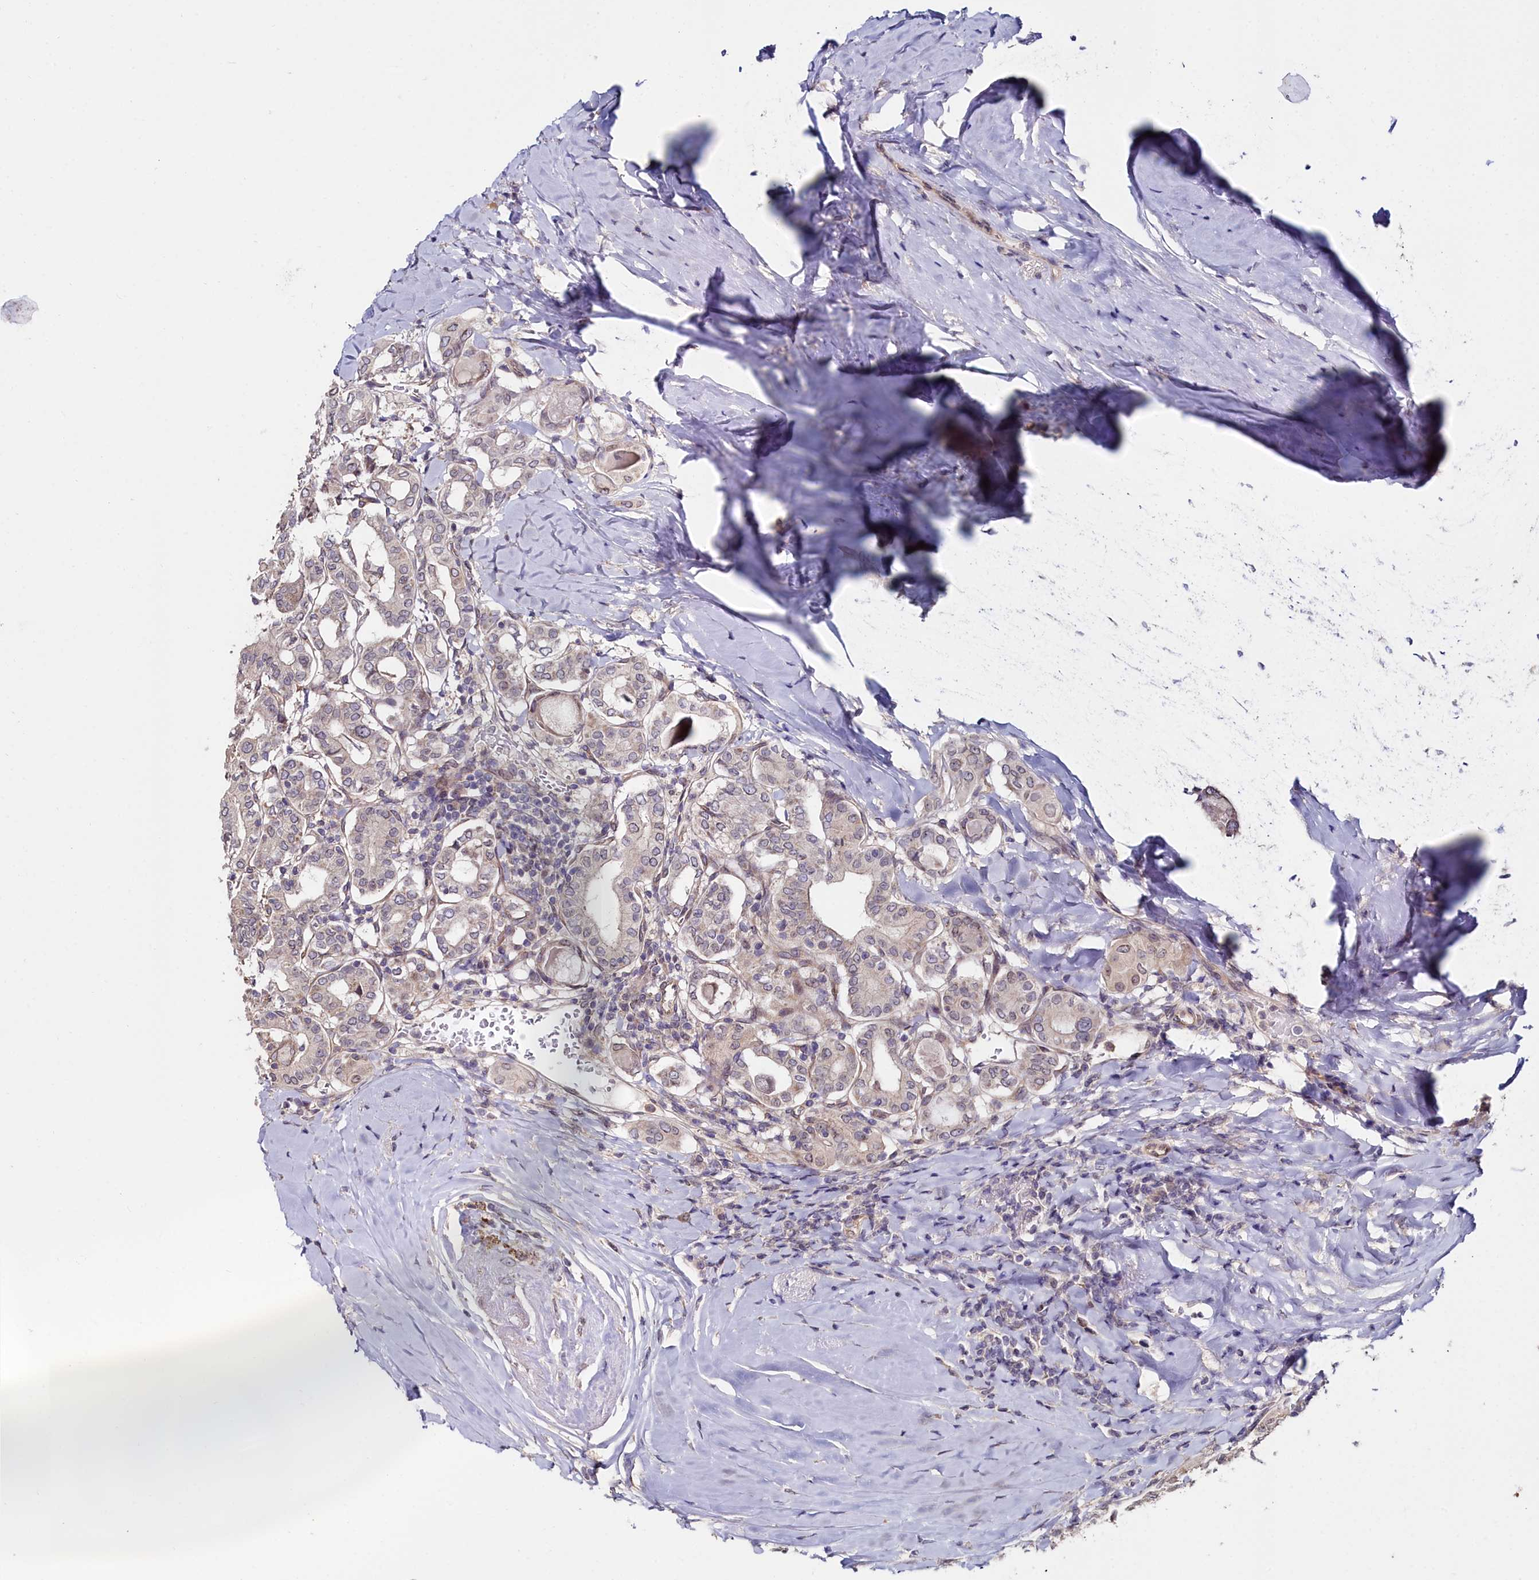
{"staining": {"intensity": "weak", "quantity": "<25%", "location": "nuclear"}, "tissue": "thyroid cancer", "cell_type": "Tumor cells", "image_type": "cancer", "snomed": [{"axis": "morphology", "description": "Papillary adenocarcinoma, NOS"}, {"axis": "topography", "description": "Thyroid gland"}], "caption": "There is no significant positivity in tumor cells of thyroid cancer (papillary adenocarcinoma).", "gene": "C4orf19", "patient": {"sex": "female", "age": 72}}